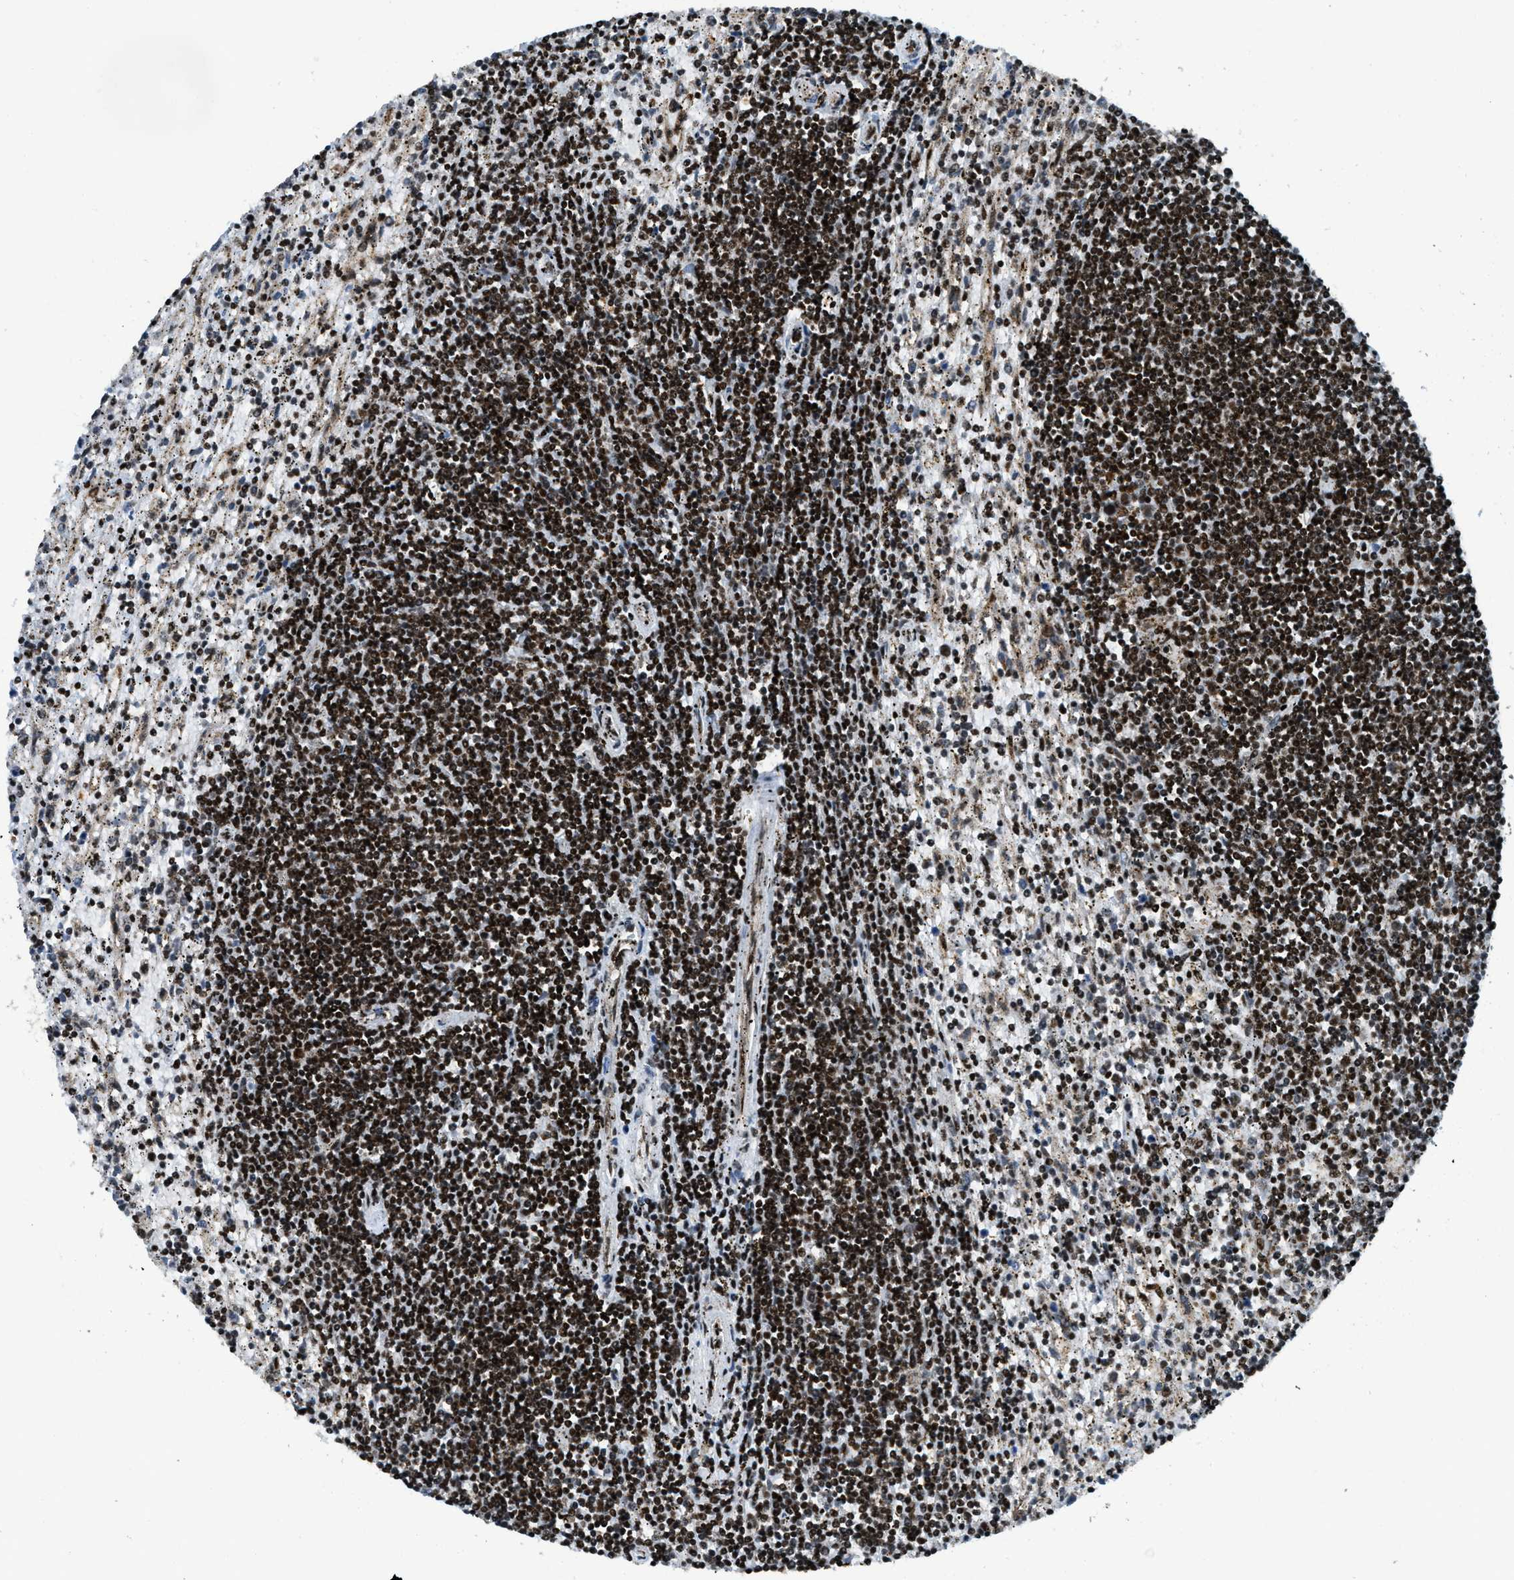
{"staining": {"intensity": "strong", "quantity": ">75%", "location": "nuclear"}, "tissue": "lymphoma", "cell_type": "Tumor cells", "image_type": "cancer", "snomed": [{"axis": "morphology", "description": "Malignant lymphoma, non-Hodgkin's type, Low grade"}, {"axis": "topography", "description": "Spleen"}], "caption": "DAB immunohistochemical staining of human lymphoma displays strong nuclear protein staining in about >75% of tumor cells.", "gene": "GABPB1", "patient": {"sex": "male", "age": 76}}